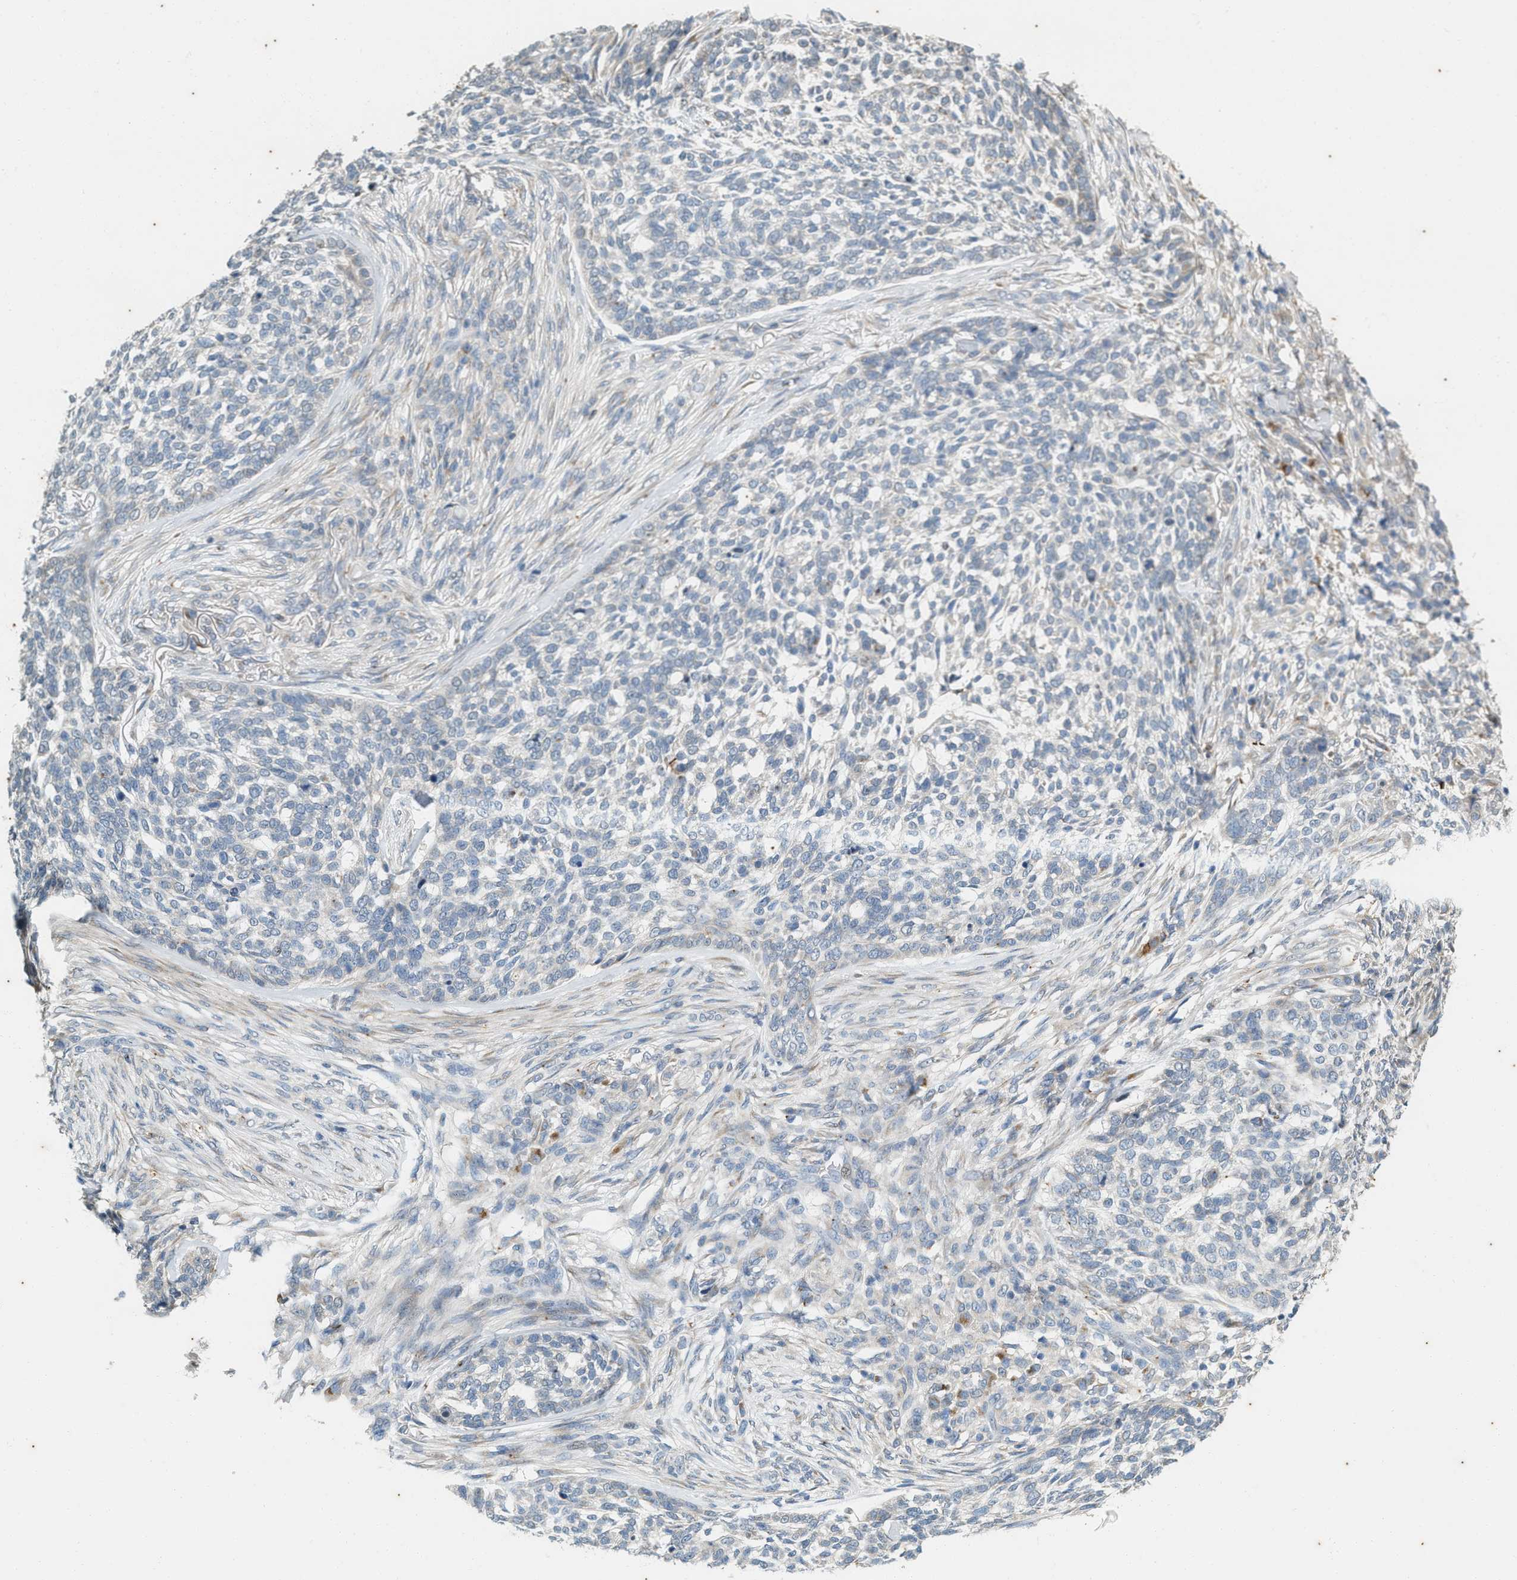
{"staining": {"intensity": "negative", "quantity": "none", "location": "none"}, "tissue": "skin cancer", "cell_type": "Tumor cells", "image_type": "cancer", "snomed": [{"axis": "morphology", "description": "Basal cell carcinoma"}, {"axis": "topography", "description": "Skin"}], "caption": "Basal cell carcinoma (skin) was stained to show a protein in brown. There is no significant positivity in tumor cells. The staining is performed using DAB (3,3'-diaminobenzidine) brown chromogen with nuclei counter-stained in using hematoxylin.", "gene": "CHPF2", "patient": {"sex": "female", "age": 64}}